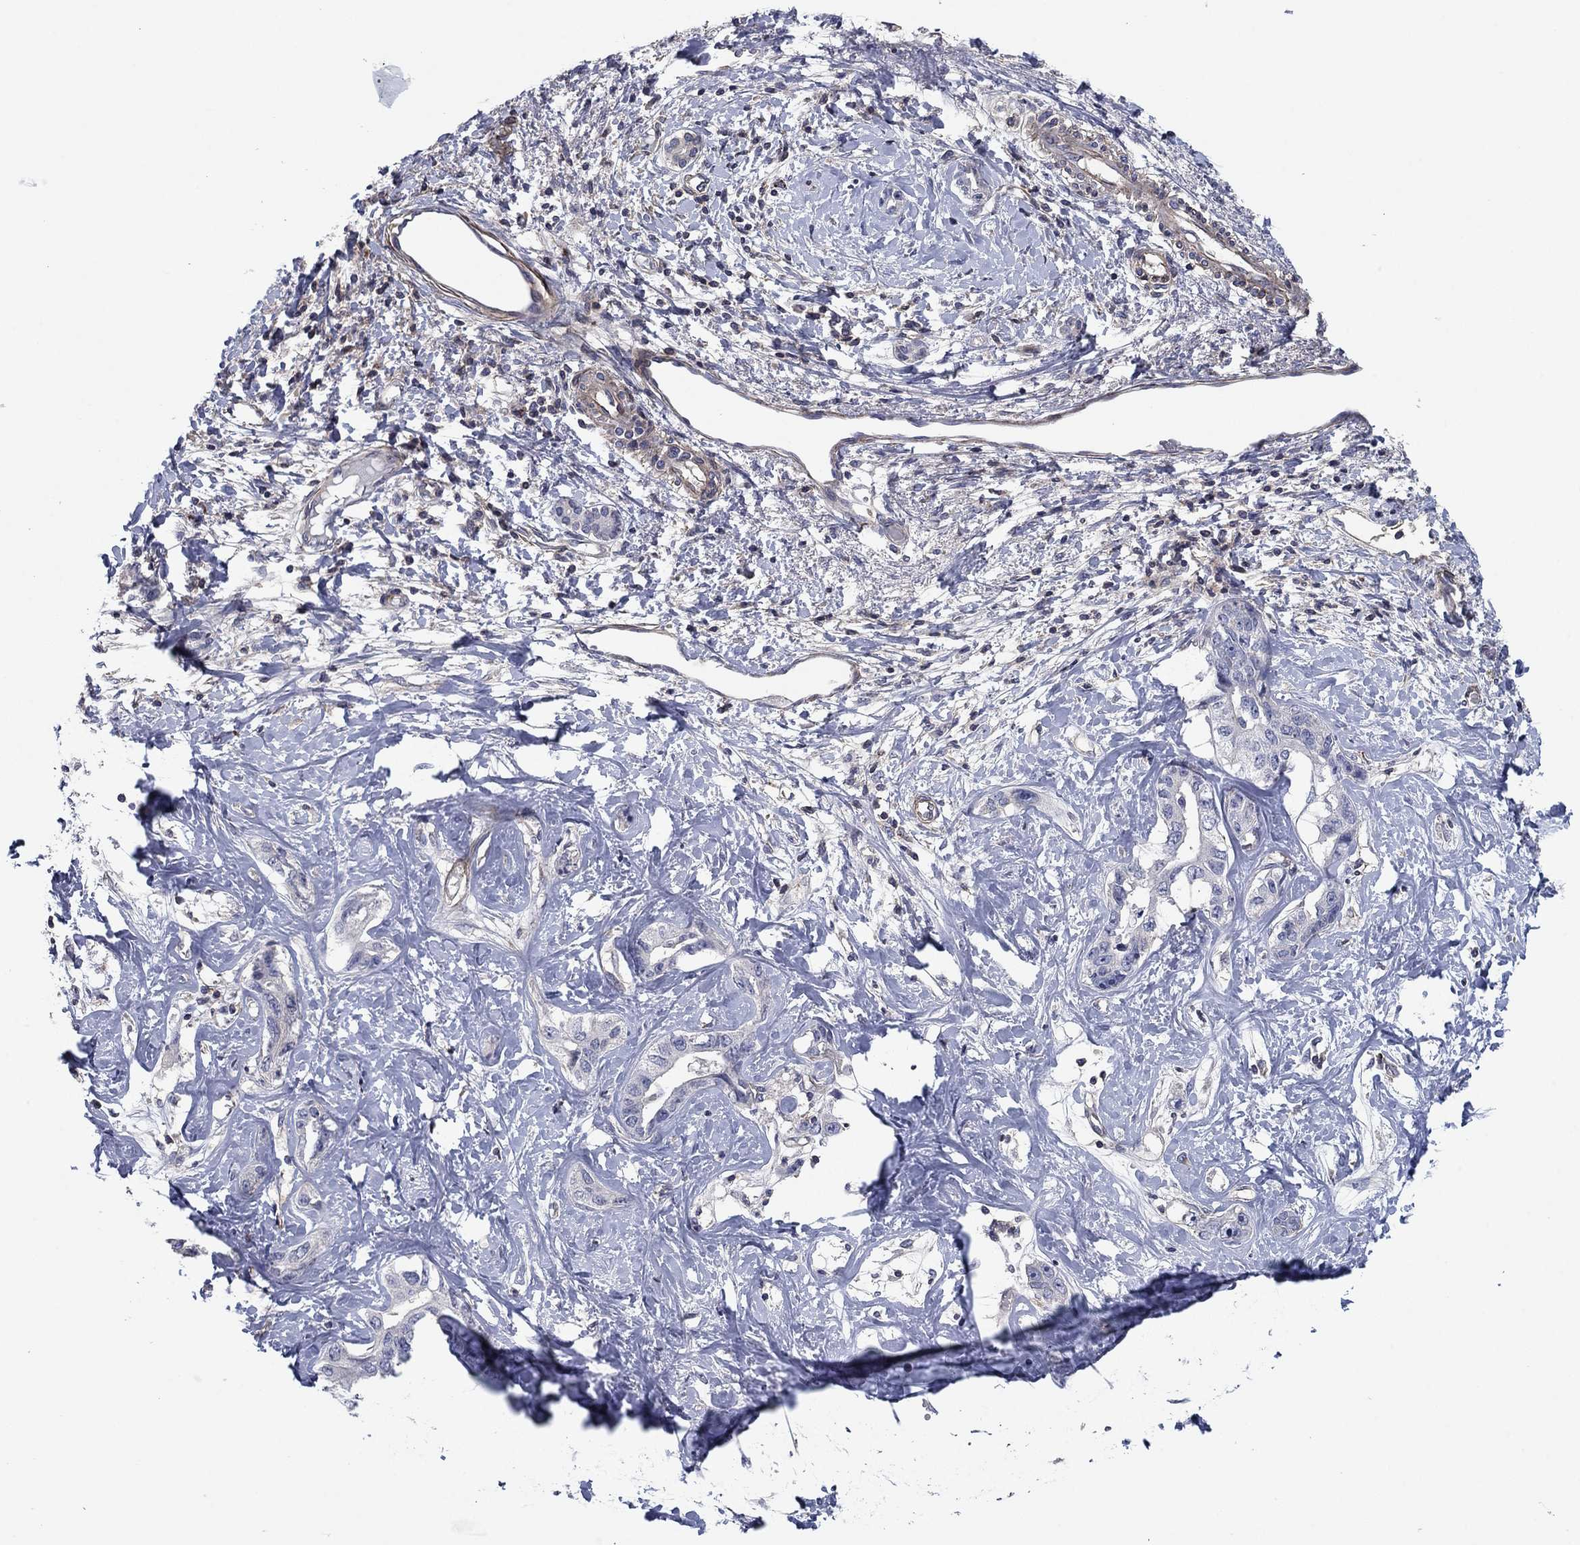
{"staining": {"intensity": "negative", "quantity": "none", "location": "none"}, "tissue": "liver cancer", "cell_type": "Tumor cells", "image_type": "cancer", "snomed": [{"axis": "morphology", "description": "Cholangiocarcinoma"}, {"axis": "topography", "description": "Liver"}], "caption": "There is no significant staining in tumor cells of liver cancer (cholangiocarcinoma).", "gene": "PSD4", "patient": {"sex": "male", "age": 59}}